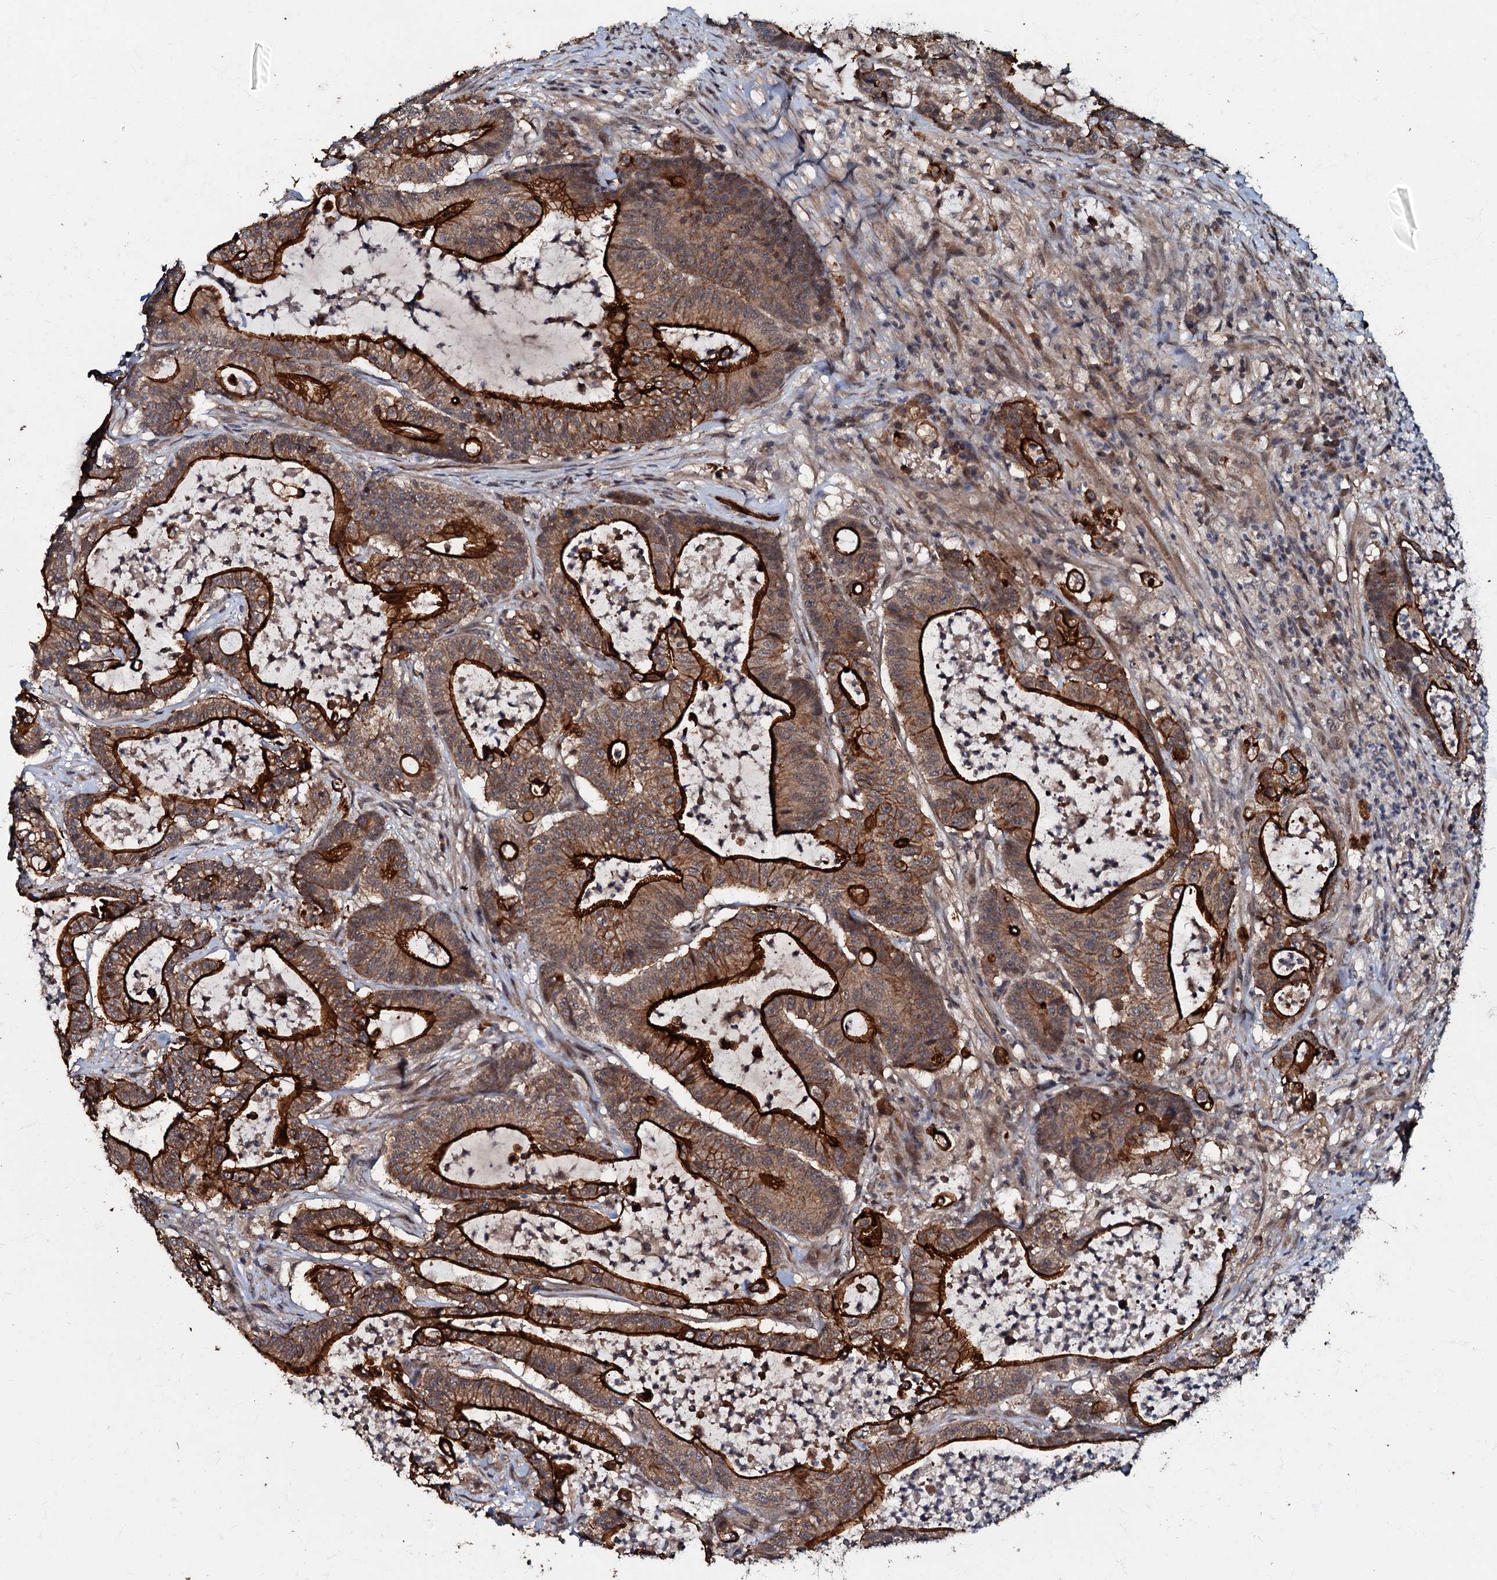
{"staining": {"intensity": "strong", "quantity": ">75%", "location": "cytoplasmic/membranous"}, "tissue": "colorectal cancer", "cell_type": "Tumor cells", "image_type": "cancer", "snomed": [{"axis": "morphology", "description": "Adenocarcinoma, NOS"}, {"axis": "topography", "description": "Colon"}], "caption": "IHC image of neoplastic tissue: colorectal adenocarcinoma stained using immunohistochemistry (IHC) displays high levels of strong protein expression localized specifically in the cytoplasmic/membranous of tumor cells, appearing as a cytoplasmic/membranous brown color.", "gene": "MANSC4", "patient": {"sex": "female", "age": 84}}